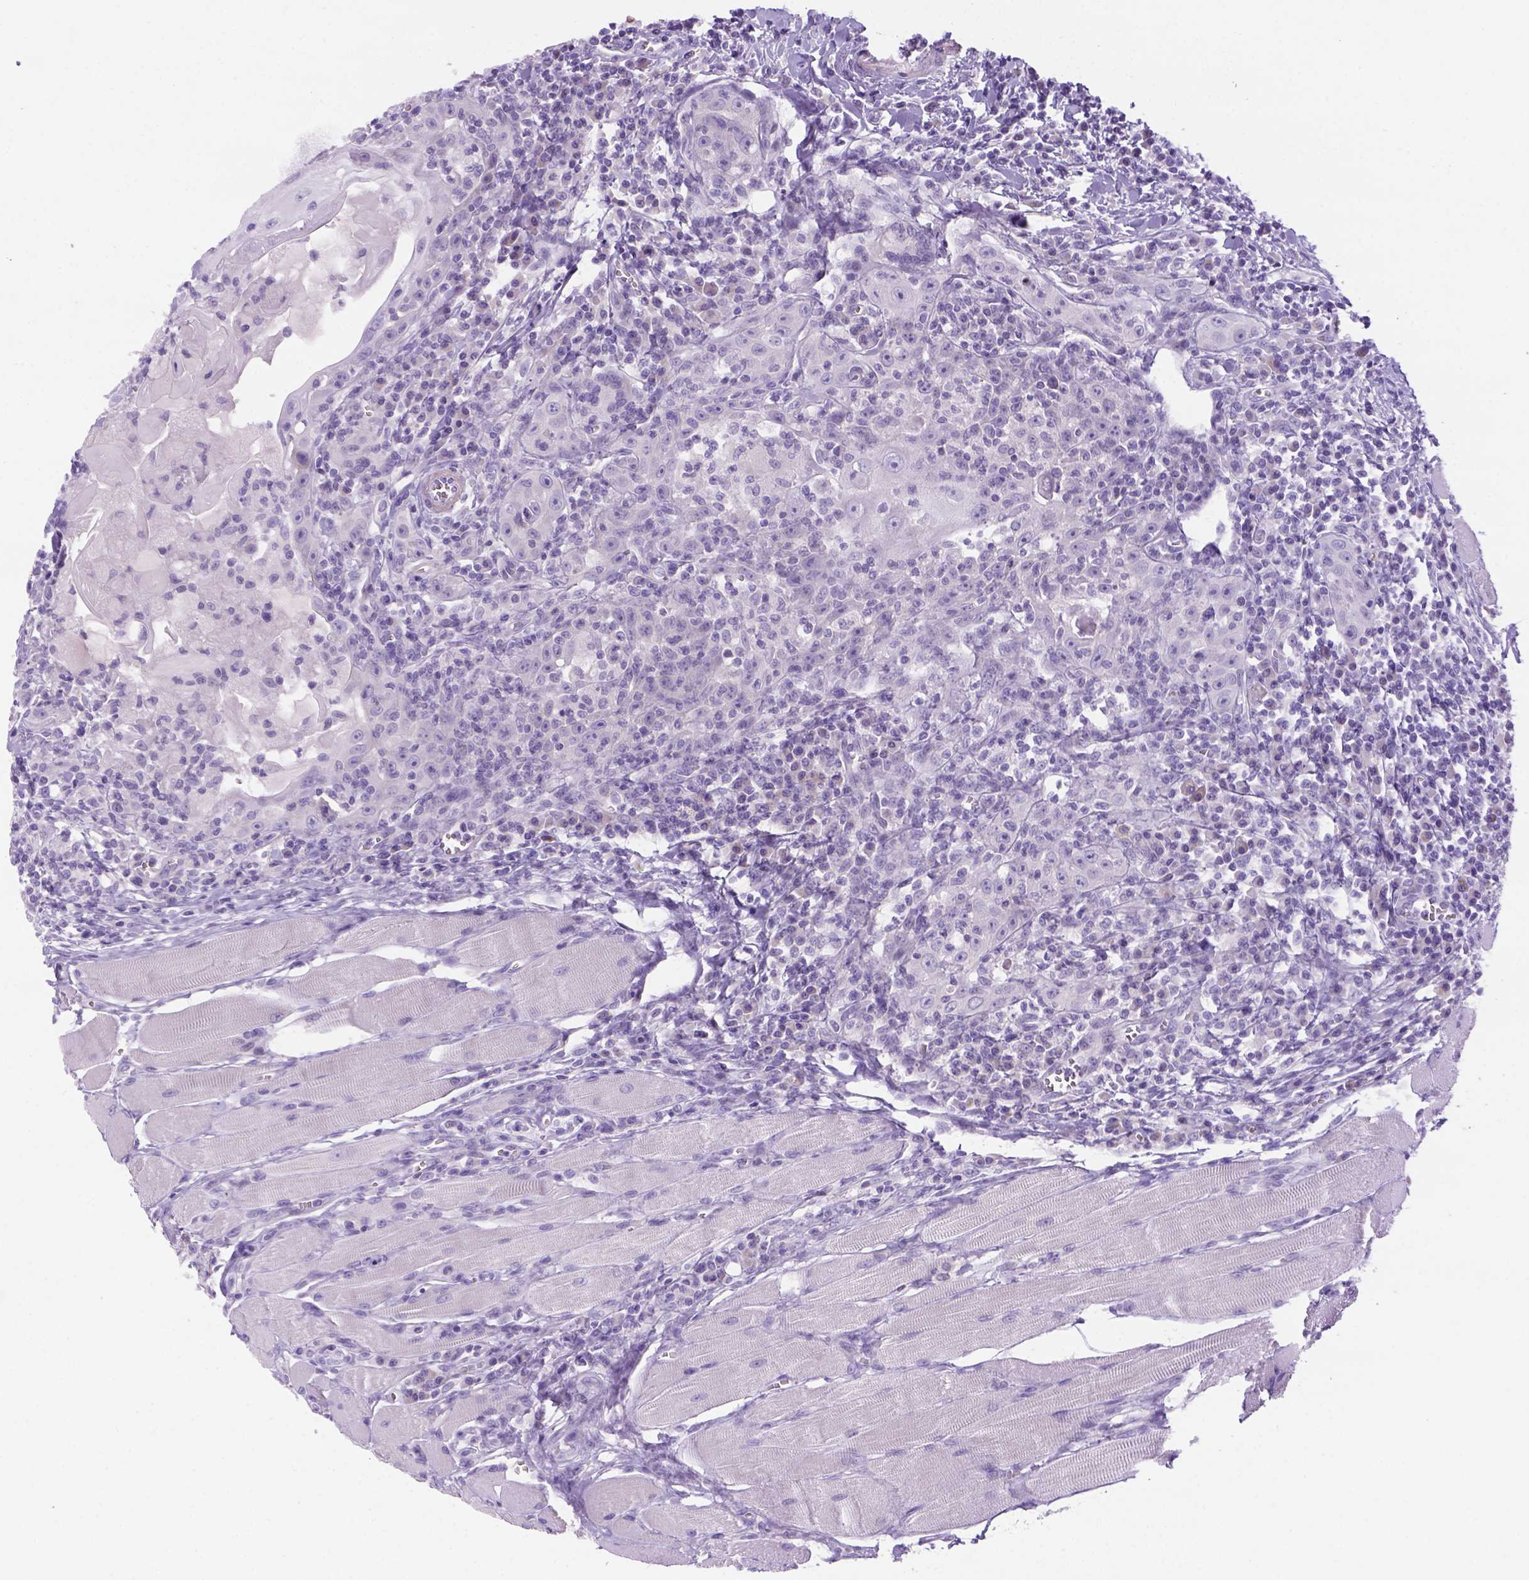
{"staining": {"intensity": "negative", "quantity": "none", "location": "none"}, "tissue": "head and neck cancer", "cell_type": "Tumor cells", "image_type": "cancer", "snomed": [{"axis": "morphology", "description": "Squamous cell carcinoma, NOS"}, {"axis": "topography", "description": "Head-Neck"}], "caption": "Tumor cells are negative for protein expression in human head and neck cancer.", "gene": "DNAH11", "patient": {"sex": "male", "age": 52}}